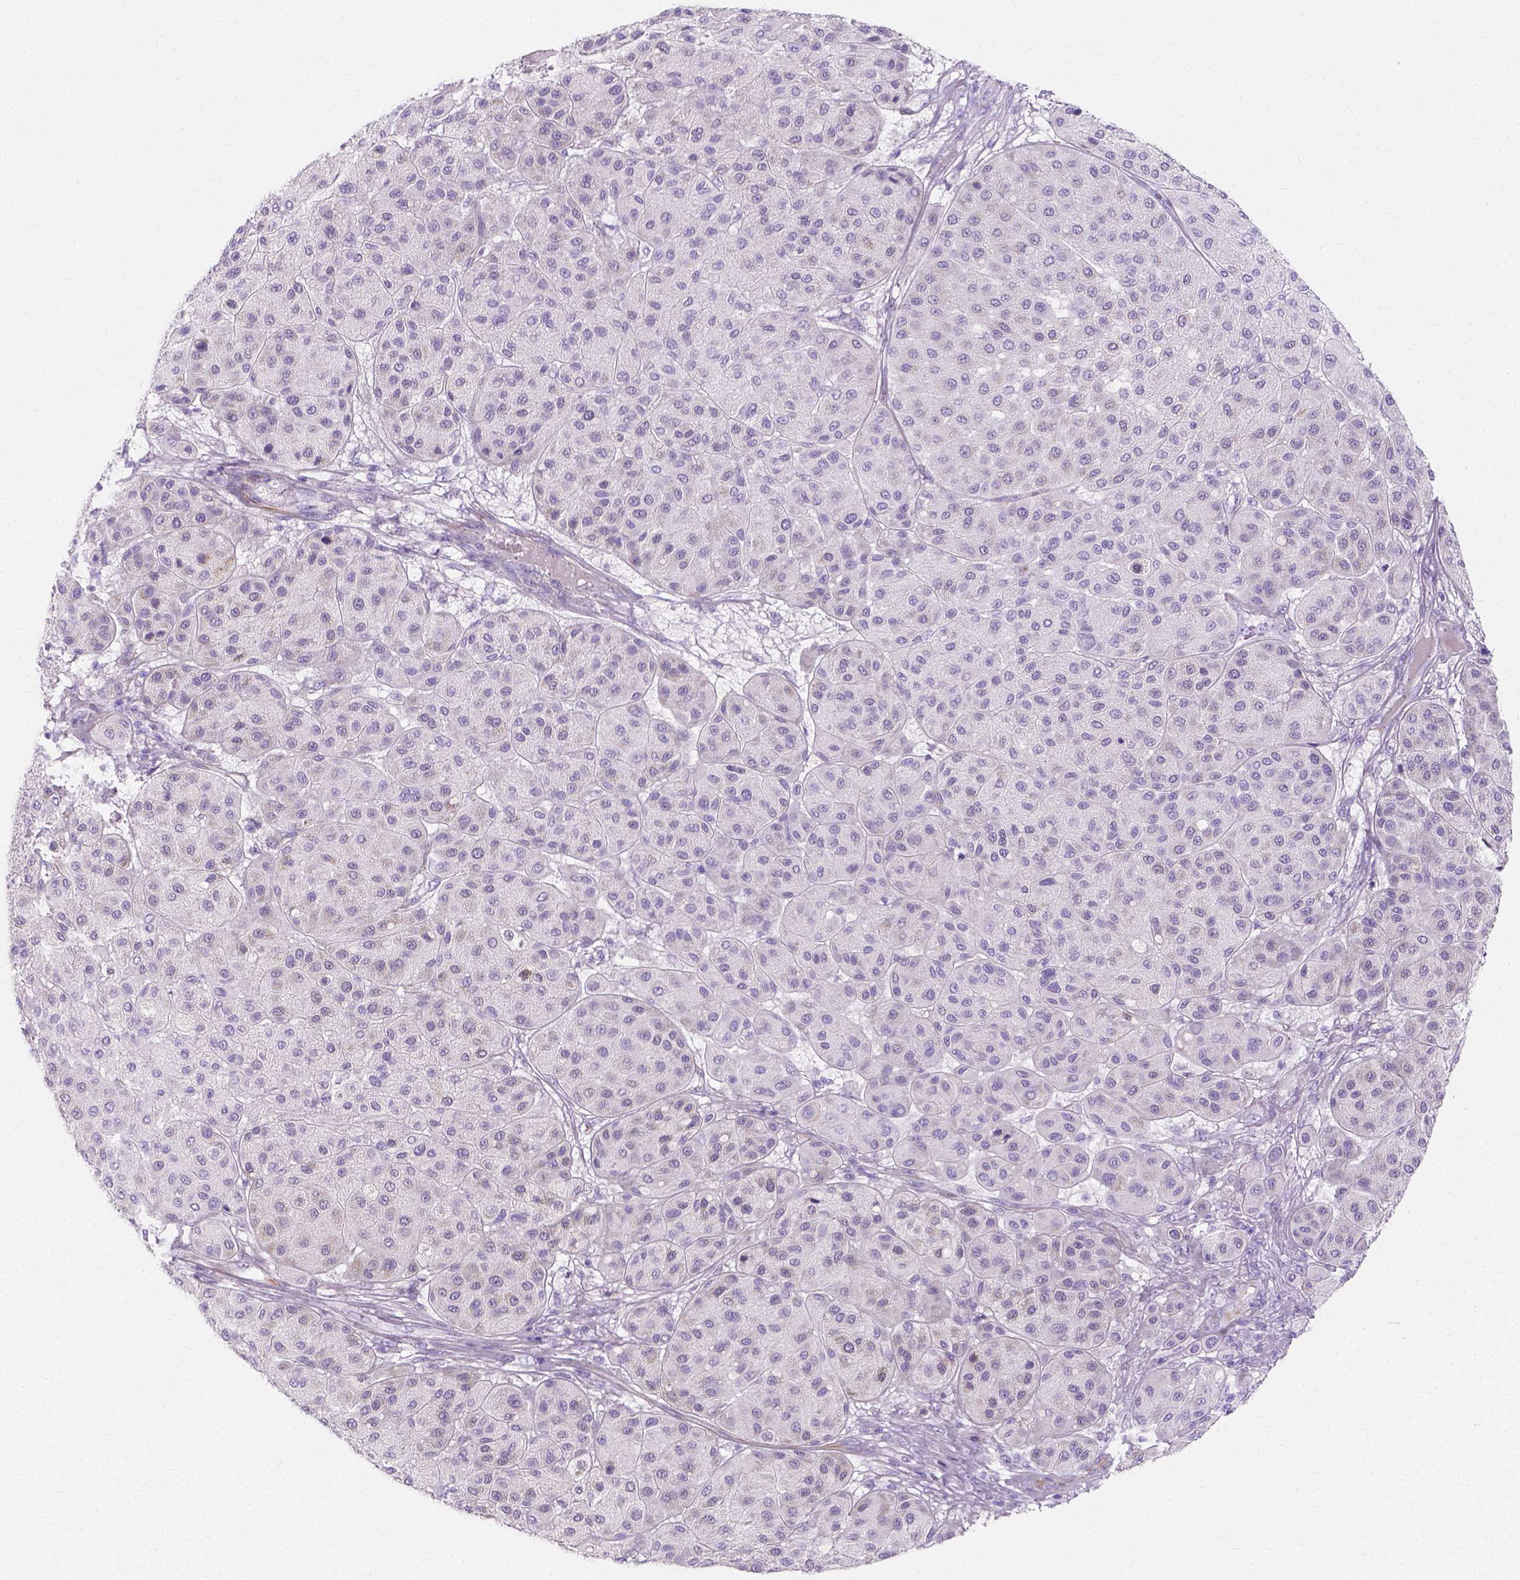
{"staining": {"intensity": "negative", "quantity": "none", "location": "none"}, "tissue": "melanoma", "cell_type": "Tumor cells", "image_type": "cancer", "snomed": [{"axis": "morphology", "description": "Malignant melanoma, Metastatic site"}, {"axis": "topography", "description": "Smooth muscle"}], "caption": "Immunohistochemistry image of melanoma stained for a protein (brown), which reveals no staining in tumor cells. (DAB immunohistochemistry, high magnification).", "gene": "MYH15", "patient": {"sex": "male", "age": 41}}